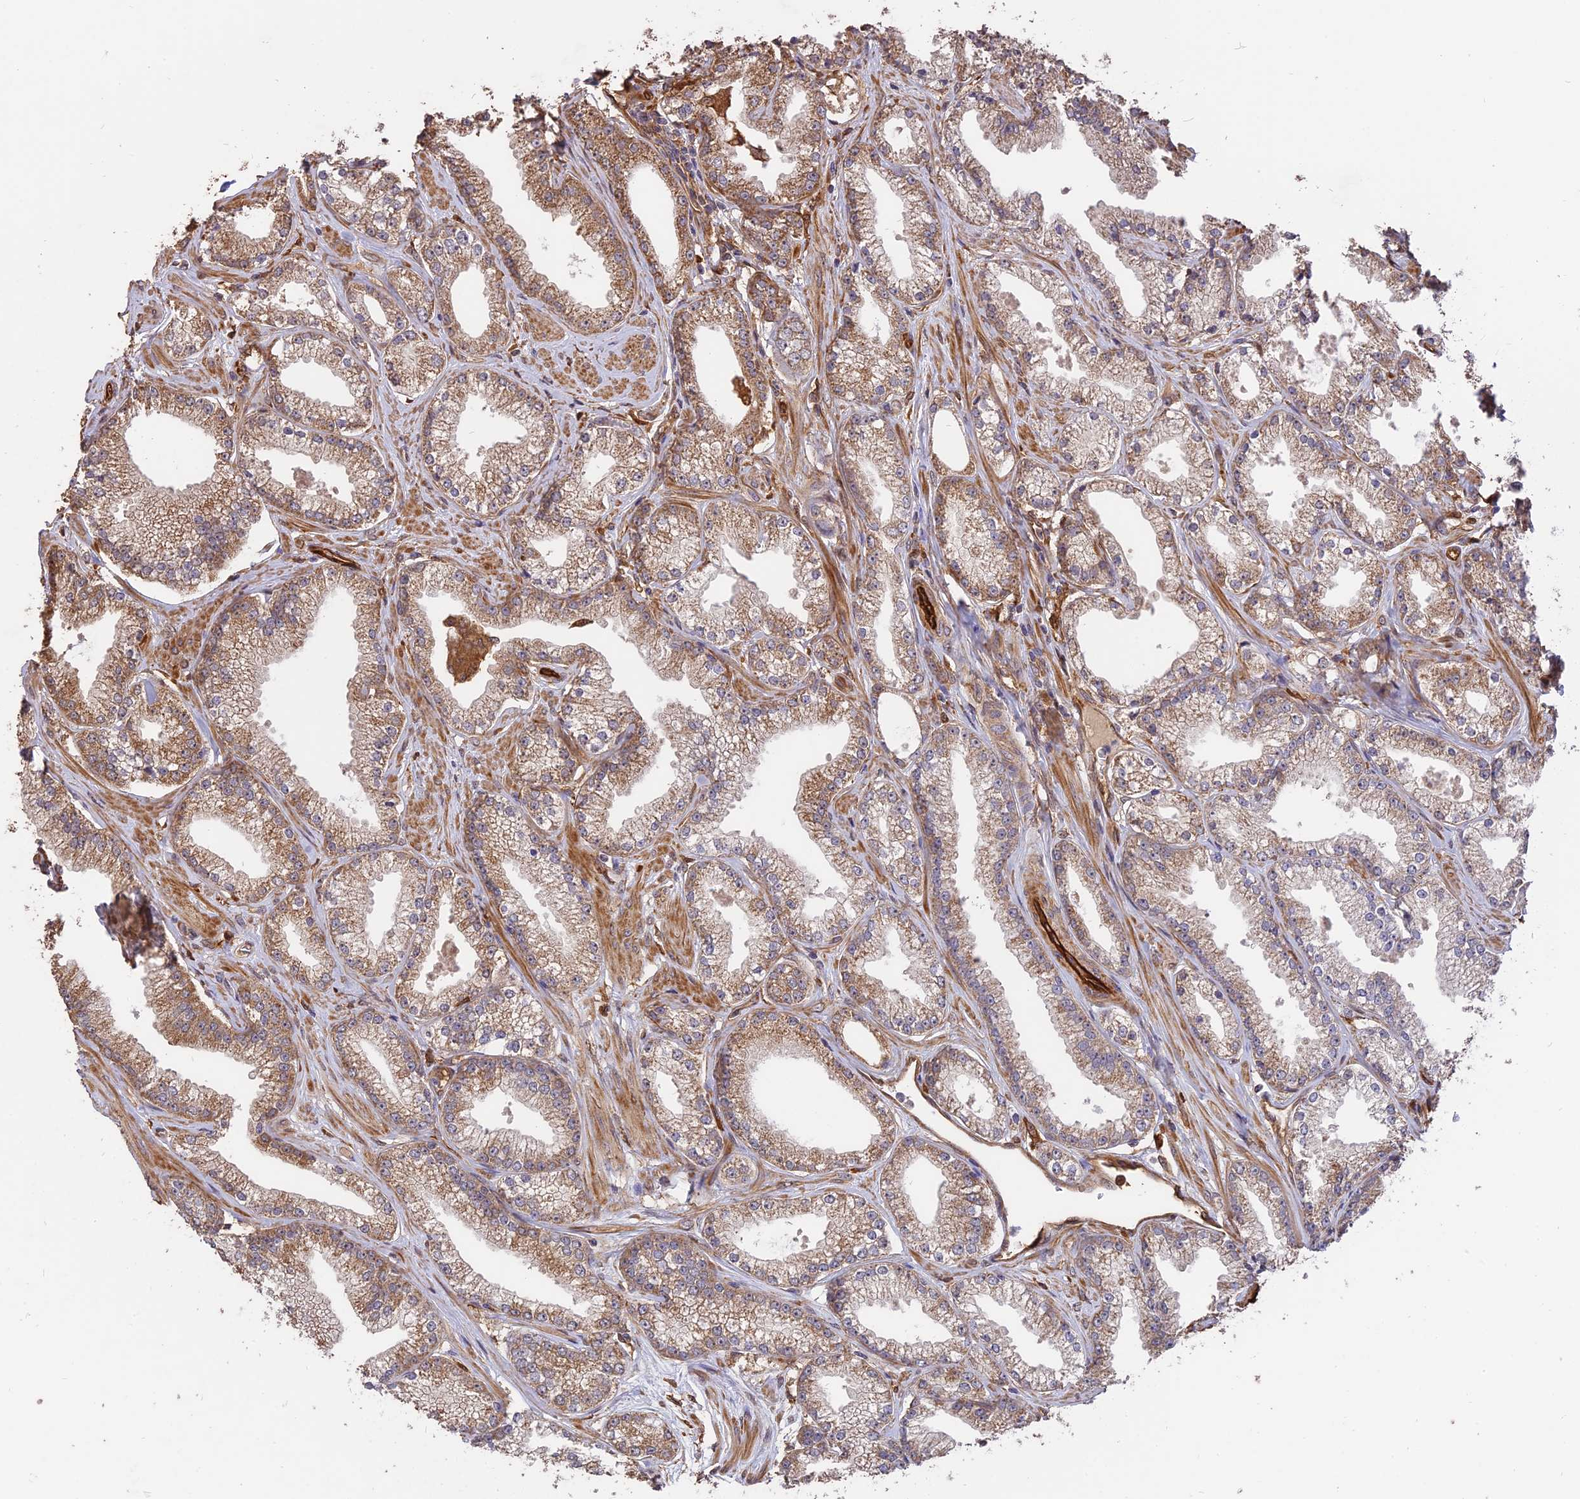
{"staining": {"intensity": "moderate", "quantity": "25%-75%", "location": "cytoplasmic/membranous"}, "tissue": "prostate cancer", "cell_type": "Tumor cells", "image_type": "cancer", "snomed": [{"axis": "morphology", "description": "Adenocarcinoma, High grade"}, {"axis": "topography", "description": "Prostate"}], "caption": "Prostate cancer (high-grade adenocarcinoma) stained with immunohistochemistry exhibits moderate cytoplasmic/membranous positivity in approximately 25%-75% of tumor cells. The staining was performed using DAB (3,3'-diaminobenzidine), with brown indicating positive protein expression. Nuclei are stained blue with hematoxylin.", "gene": "SAC3D1", "patient": {"sex": "male", "age": 67}}